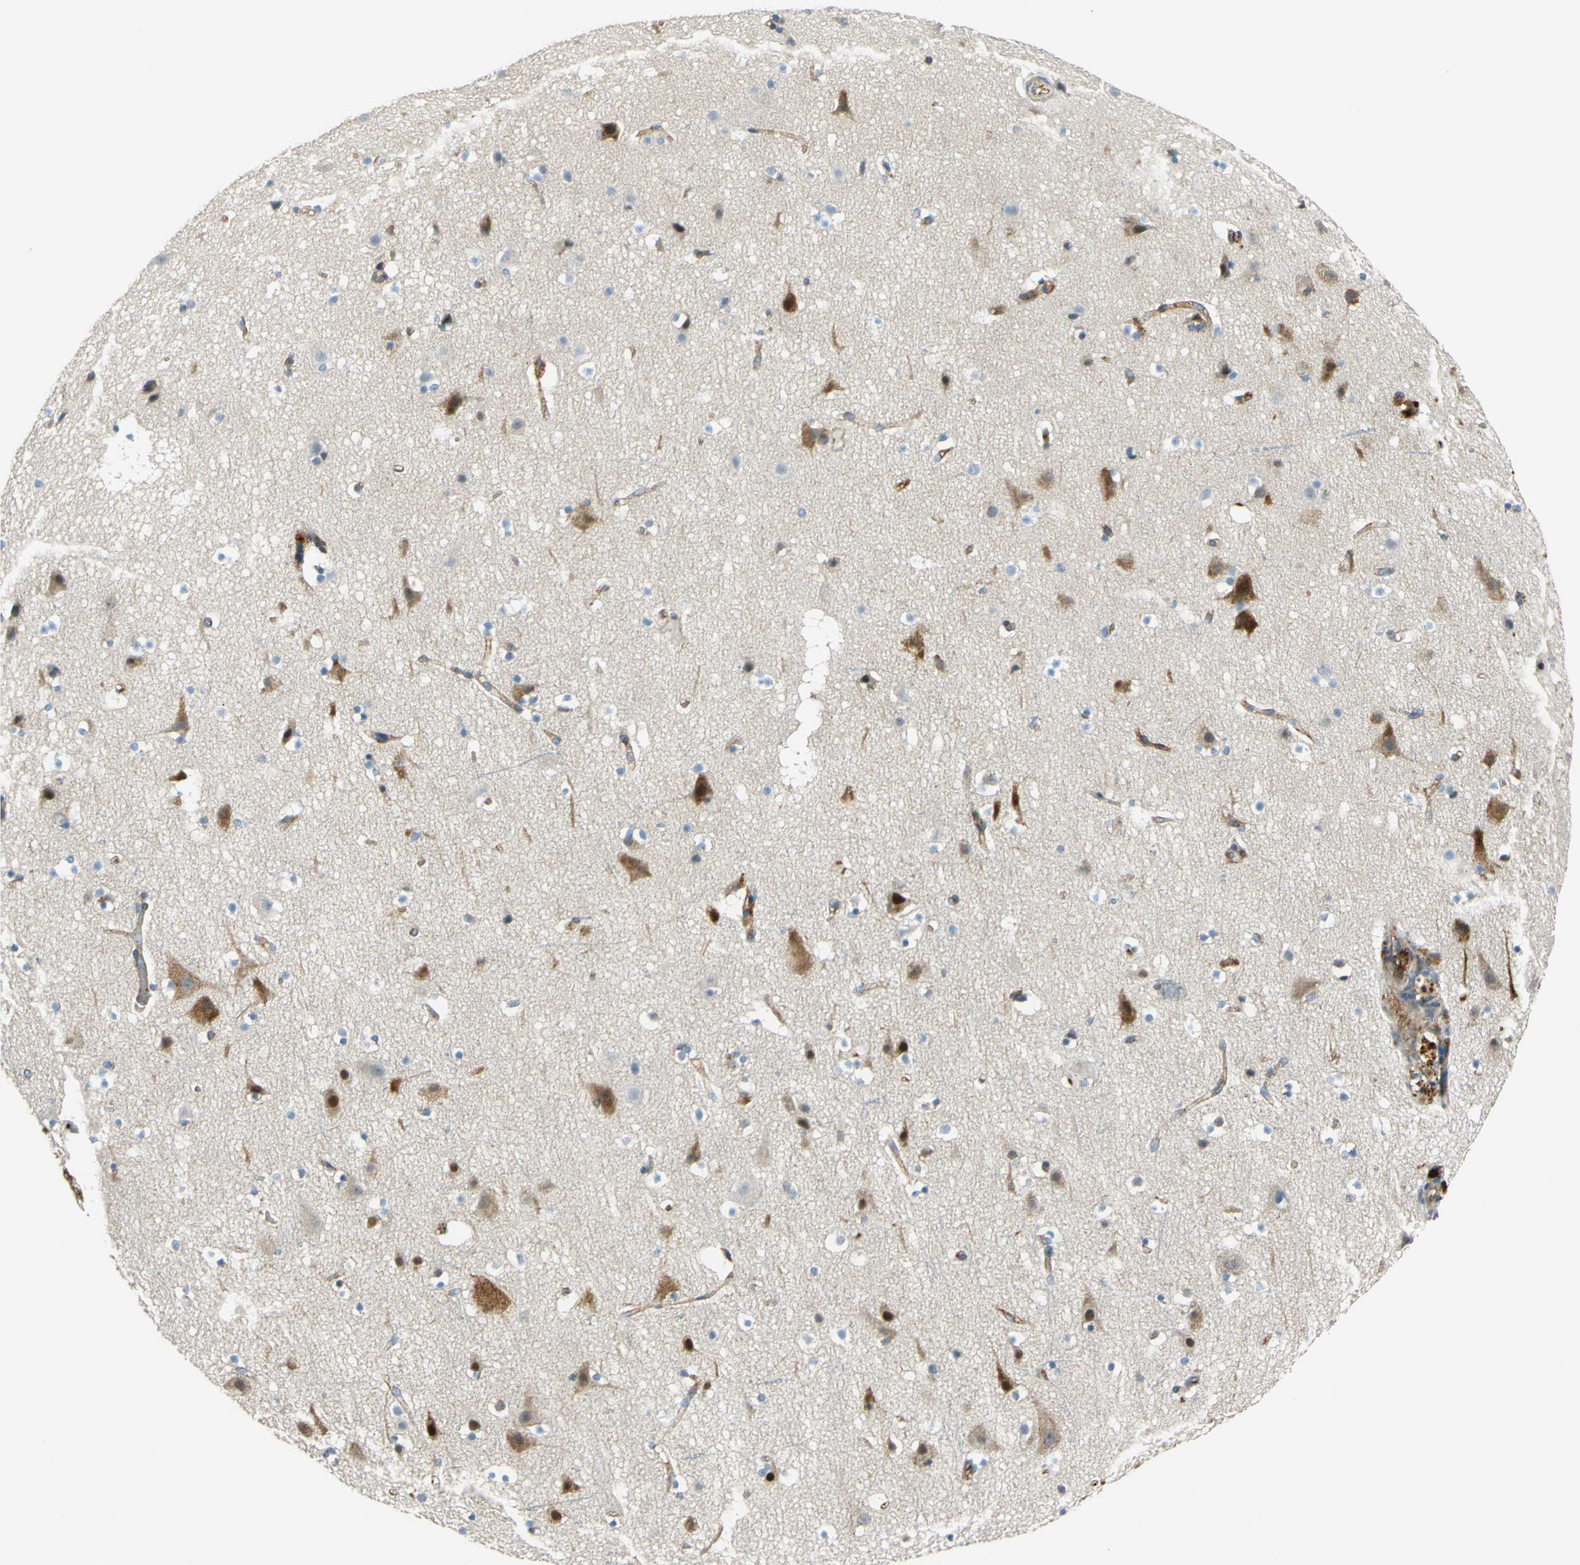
{"staining": {"intensity": "moderate", "quantity": ">75%", "location": "cytoplasmic/membranous"}, "tissue": "cerebral cortex", "cell_type": "Endothelial cells", "image_type": "normal", "snomed": [{"axis": "morphology", "description": "Normal tissue, NOS"}, {"axis": "topography", "description": "Cerebral cortex"}], "caption": "IHC image of benign cerebral cortex stained for a protein (brown), which demonstrates medium levels of moderate cytoplasmic/membranous expression in about >75% of endothelial cells.", "gene": "ARHGAP1", "patient": {"sex": "male", "age": 45}}